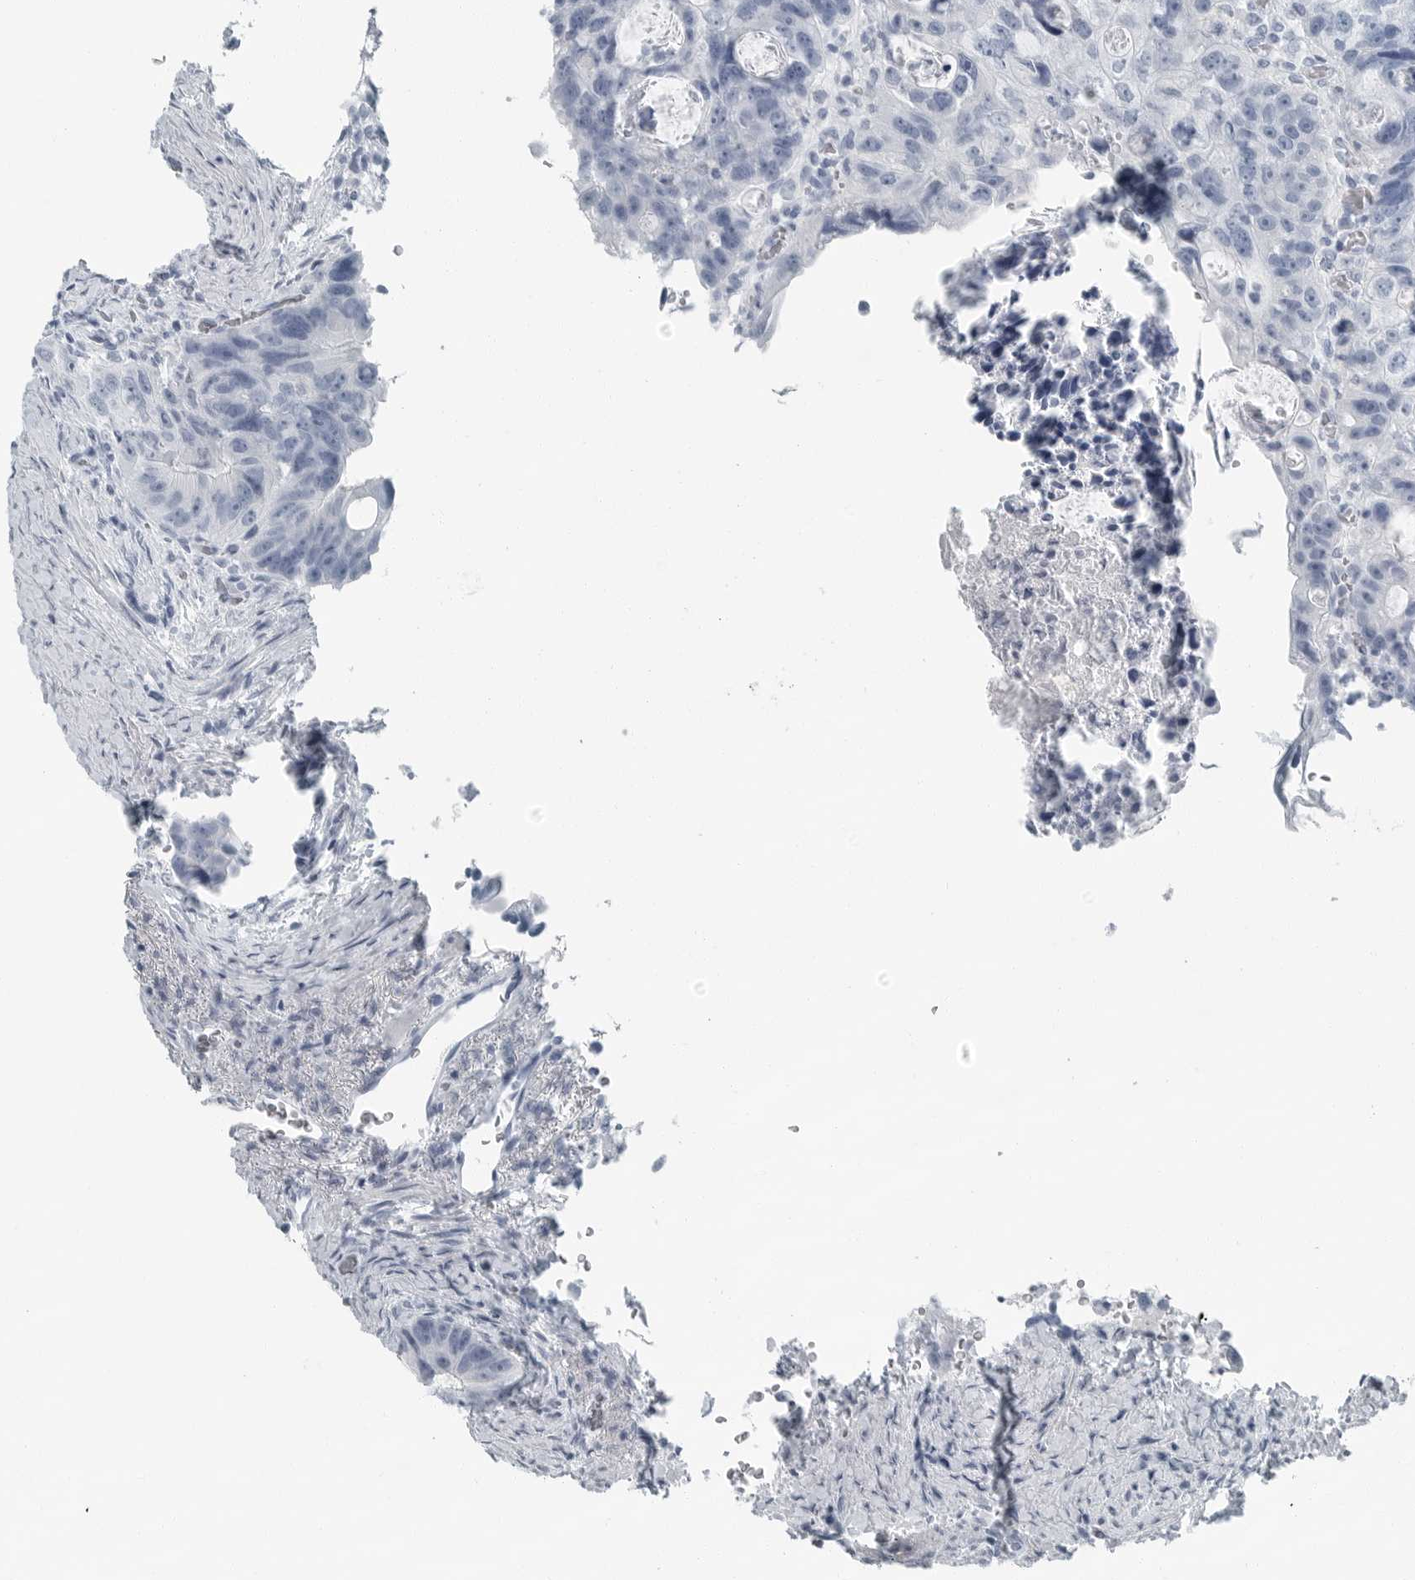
{"staining": {"intensity": "negative", "quantity": "none", "location": "none"}, "tissue": "colorectal cancer", "cell_type": "Tumor cells", "image_type": "cancer", "snomed": [{"axis": "morphology", "description": "Adenocarcinoma, NOS"}, {"axis": "topography", "description": "Rectum"}], "caption": "Tumor cells show no significant staining in colorectal adenocarcinoma. Nuclei are stained in blue.", "gene": "FABP6", "patient": {"sex": "male", "age": 59}}